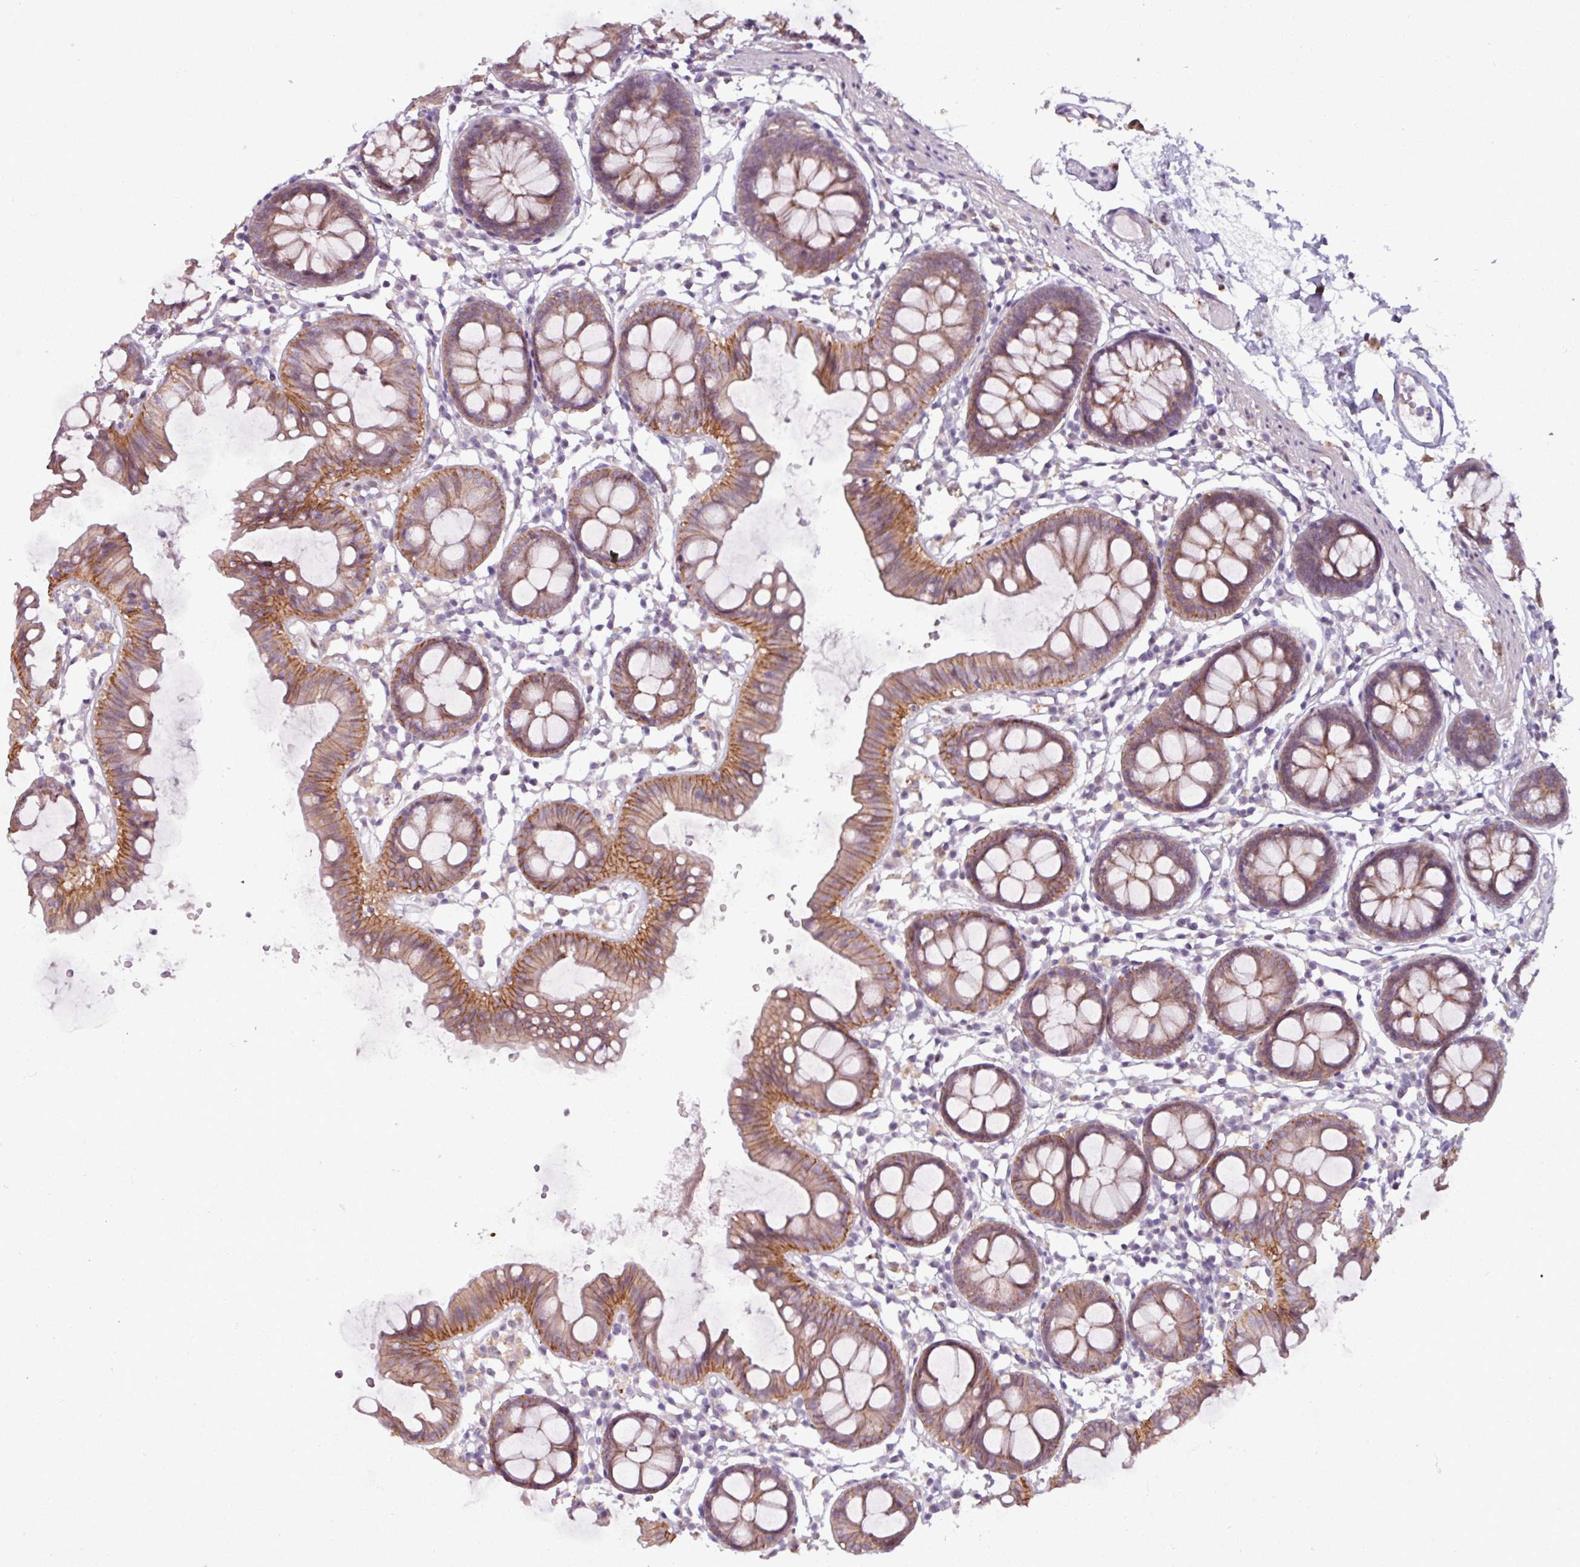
{"staining": {"intensity": "weak", "quantity": ">75%", "location": "cytoplasmic/membranous"}, "tissue": "colon", "cell_type": "Endothelial cells", "image_type": "normal", "snomed": [{"axis": "morphology", "description": "Normal tissue, NOS"}, {"axis": "topography", "description": "Colon"}], "caption": "Colon stained for a protein reveals weak cytoplasmic/membranous positivity in endothelial cells. (brown staining indicates protein expression, while blue staining denotes nuclei).", "gene": "PNMA6A", "patient": {"sex": "female", "age": 84}}